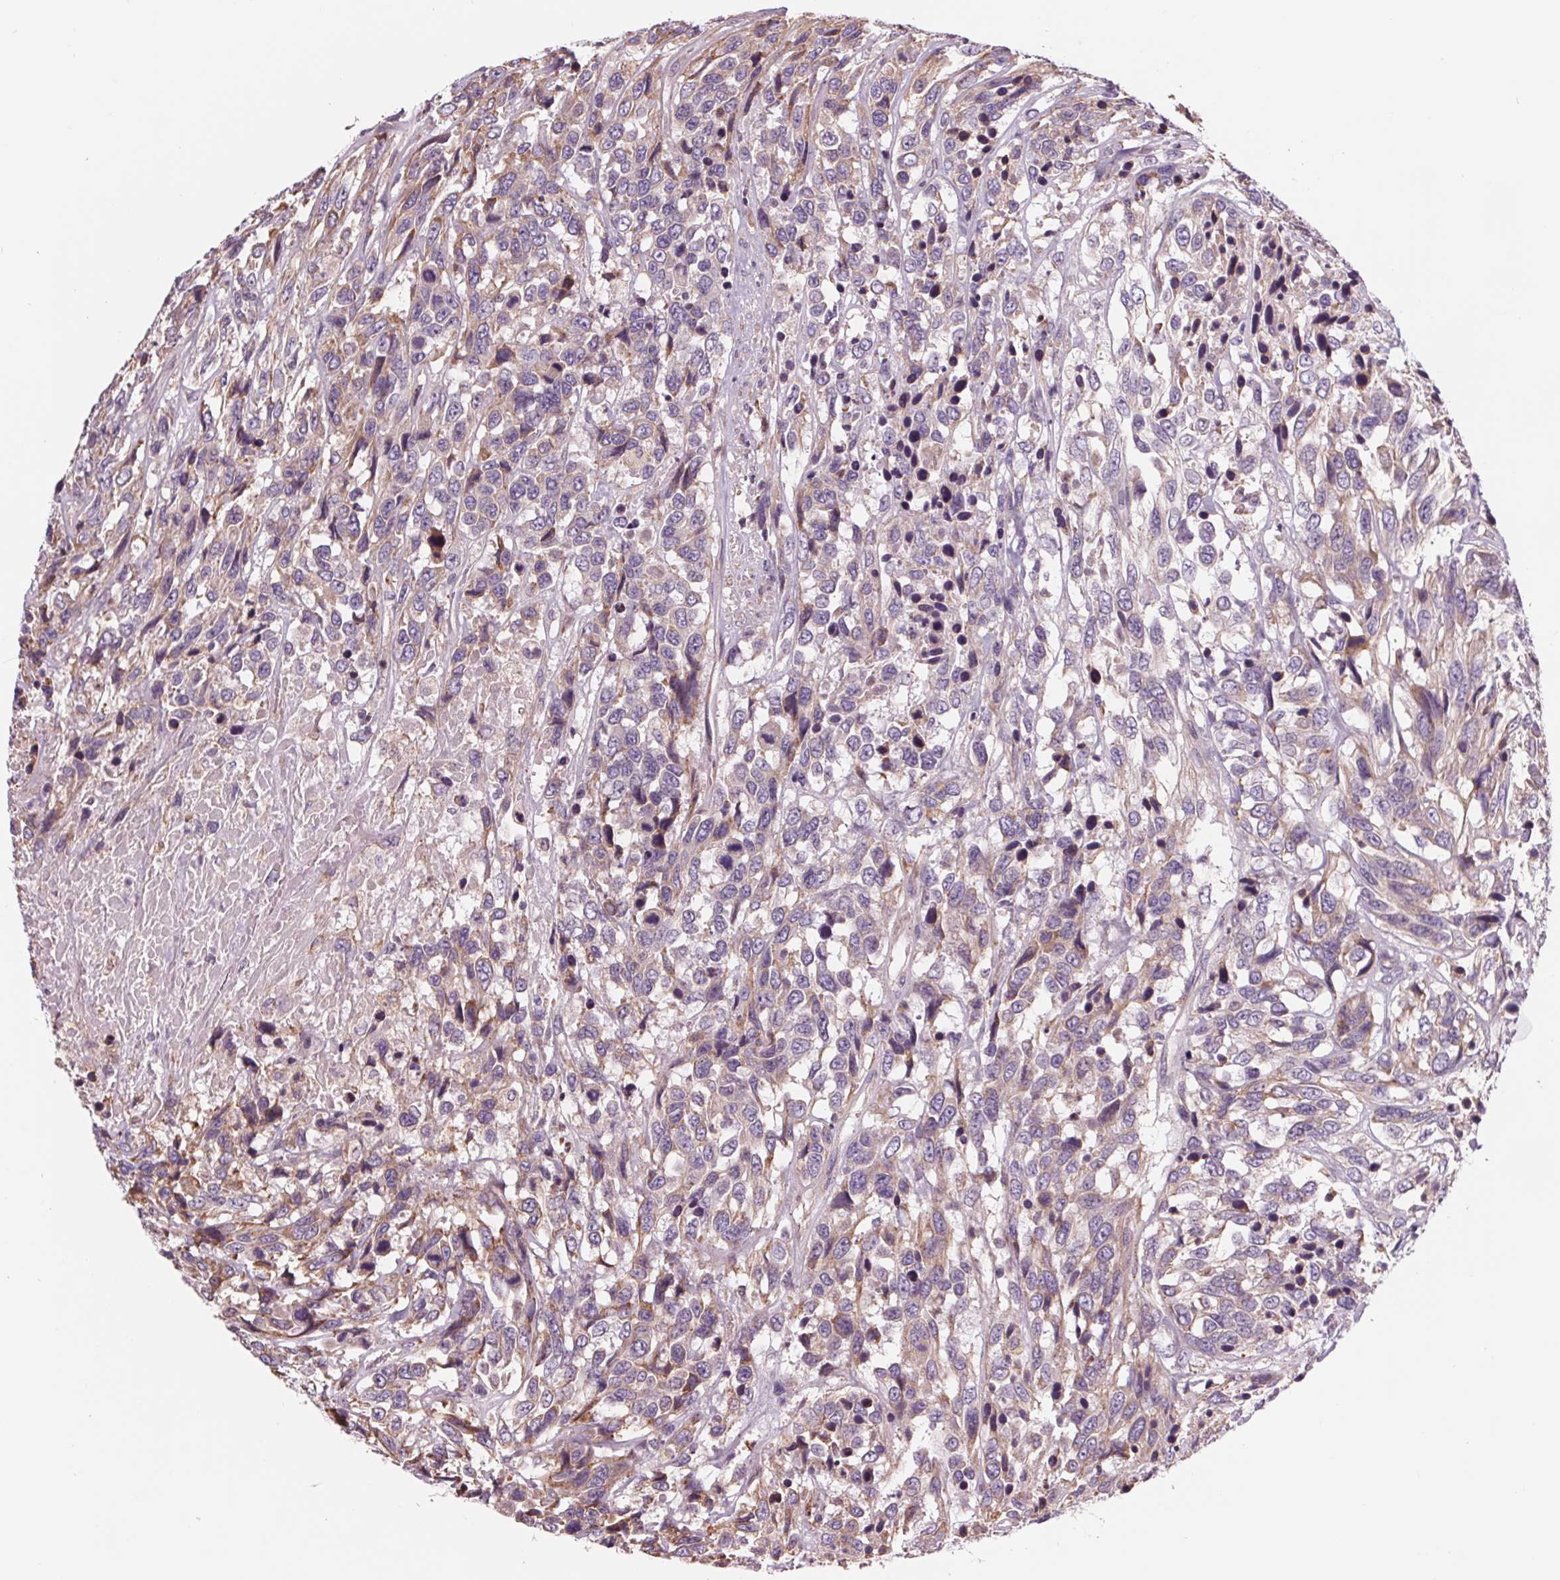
{"staining": {"intensity": "weak", "quantity": "25%-75%", "location": "cytoplasmic/membranous"}, "tissue": "urothelial cancer", "cell_type": "Tumor cells", "image_type": "cancer", "snomed": [{"axis": "morphology", "description": "Urothelial carcinoma, High grade"}, {"axis": "topography", "description": "Urinary bladder"}], "caption": "Urothelial carcinoma (high-grade) stained for a protein (brown) demonstrates weak cytoplasmic/membranous positive expression in about 25%-75% of tumor cells.", "gene": "SAMD5", "patient": {"sex": "female", "age": 70}}